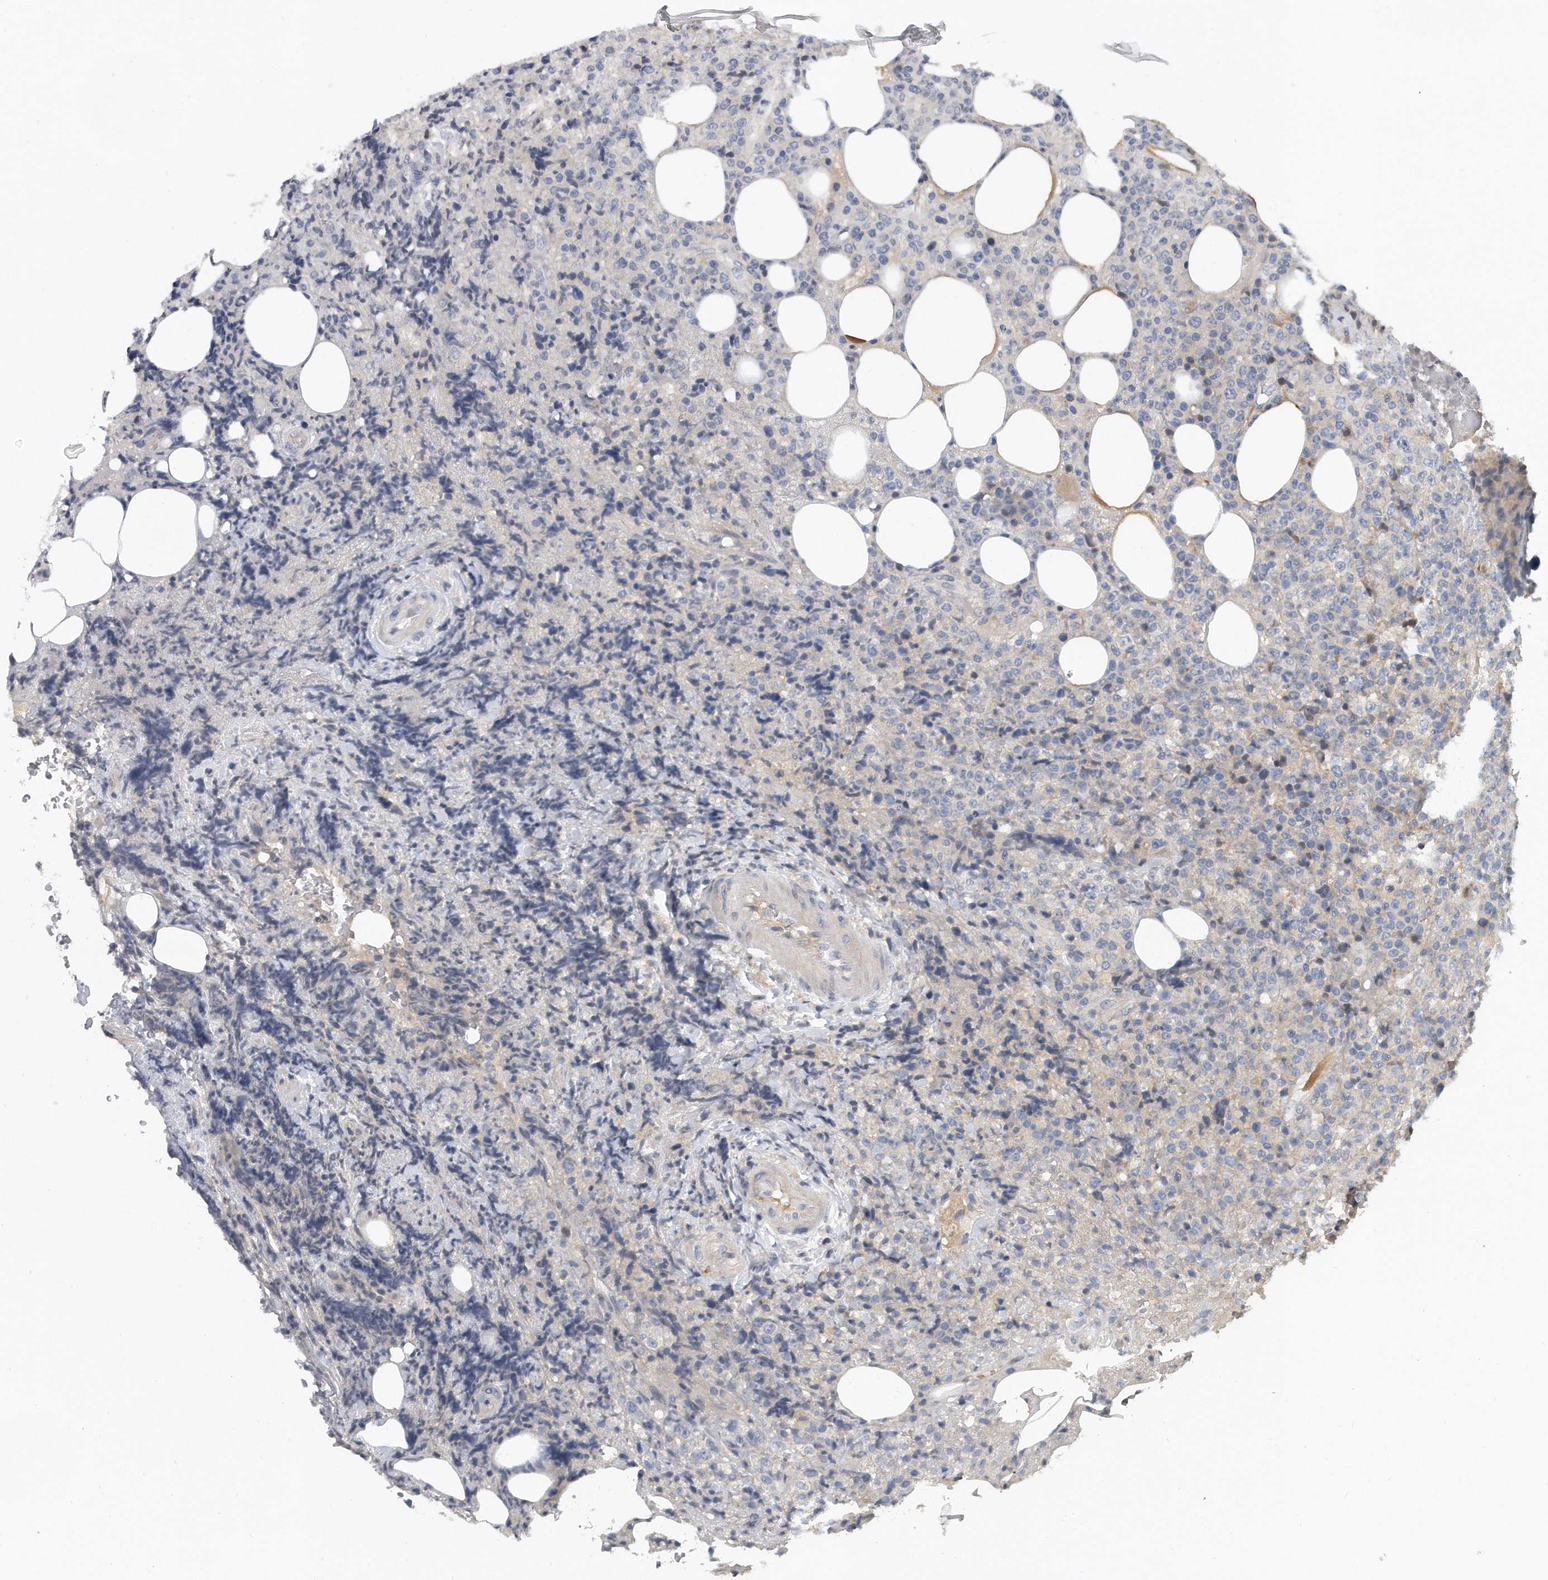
{"staining": {"intensity": "negative", "quantity": "none", "location": "none"}, "tissue": "lymphoma", "cell_type": "Tumor cells", "image_type": "cancer", "snomed": [{"axis": "morphology", "description": "Malignant lymphoma, non-Hodgkin's type, High grade"}, {"axis": "topography", "description": "Lymph node"}], "caption": "The IHC micrograph has no significant expression in tumor cells of lymphoma tissue. The staining was performed using DAB to visualize the protein expression in brown, while the nuclei were stained in blue with hematoxylin (Magnification: 20x).", "gene": "KLHL7", "patient": {"sex": "male", "age": 13}}